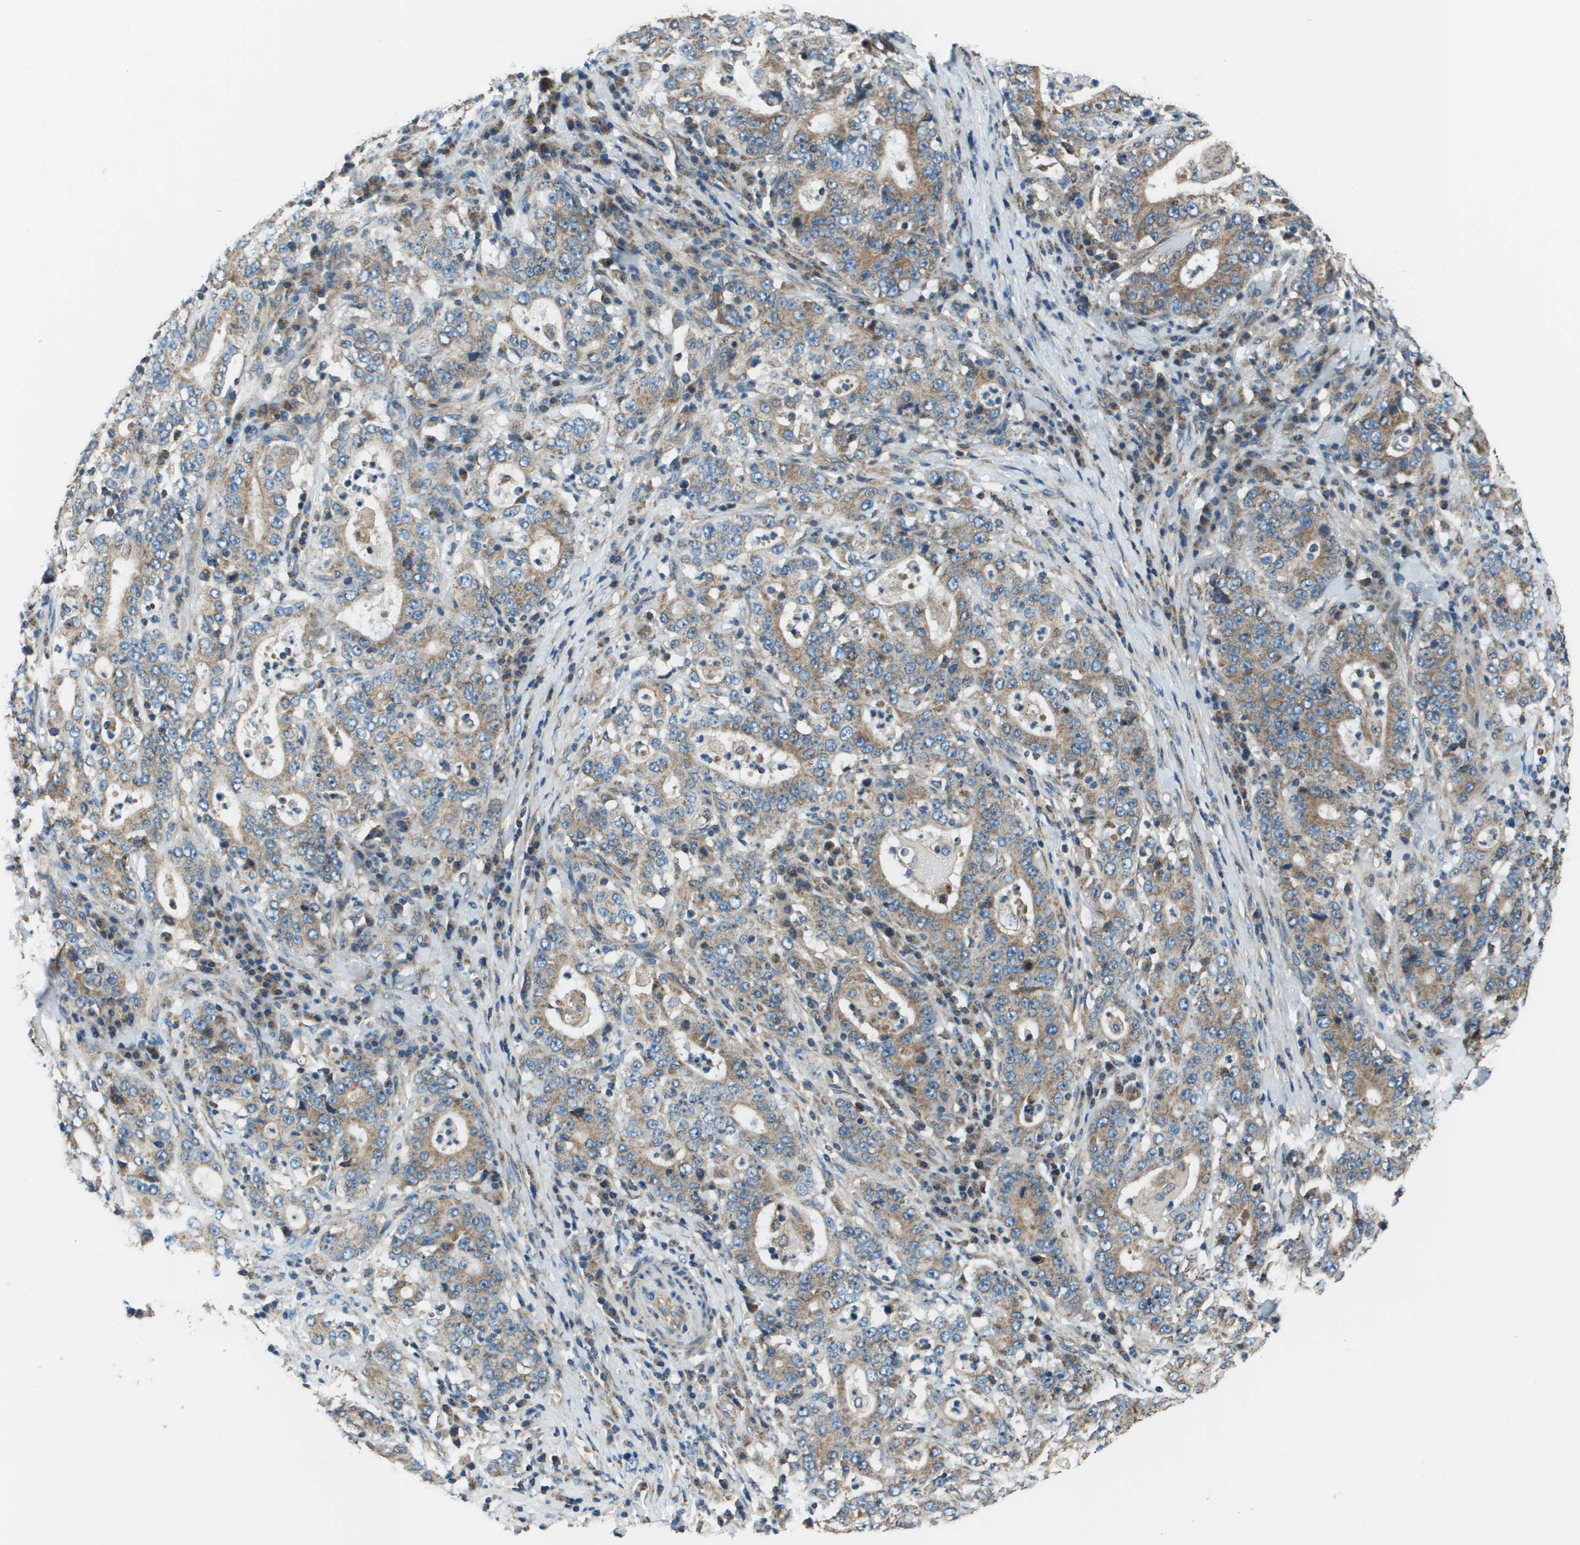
{"staining": {"intensity": "weak", "quantity": ">75%", "location": "cytoplasmic/membranous"}, "tissue": "stomach cancer", "cell_type": "Tumor cells", "image_type": "cancer", "snomed": [{"axis": "morphology", "description": "Normal tissue, NOS"}, {"axis": "morphology", "description": "Adenocarcinoma, NOS"}, {"axis": "topography", "description": "Stomach, upper"}, {"axis": "topography", "description": "Stomach"}], "caption": "Immunohistochemistry photomicrograph of neoplastic tissue: human stomach cancer (adenocarcinoma) stained using immunohistochemistry demonstrates low levels of weak protein expression localized specifically in the cytoplasmic/membranous of tumor cells, appearing as a cytoplasmic/membranous brown color.", "gene": "TMEM51", "patient": {"sex": "male", "age": 59}}